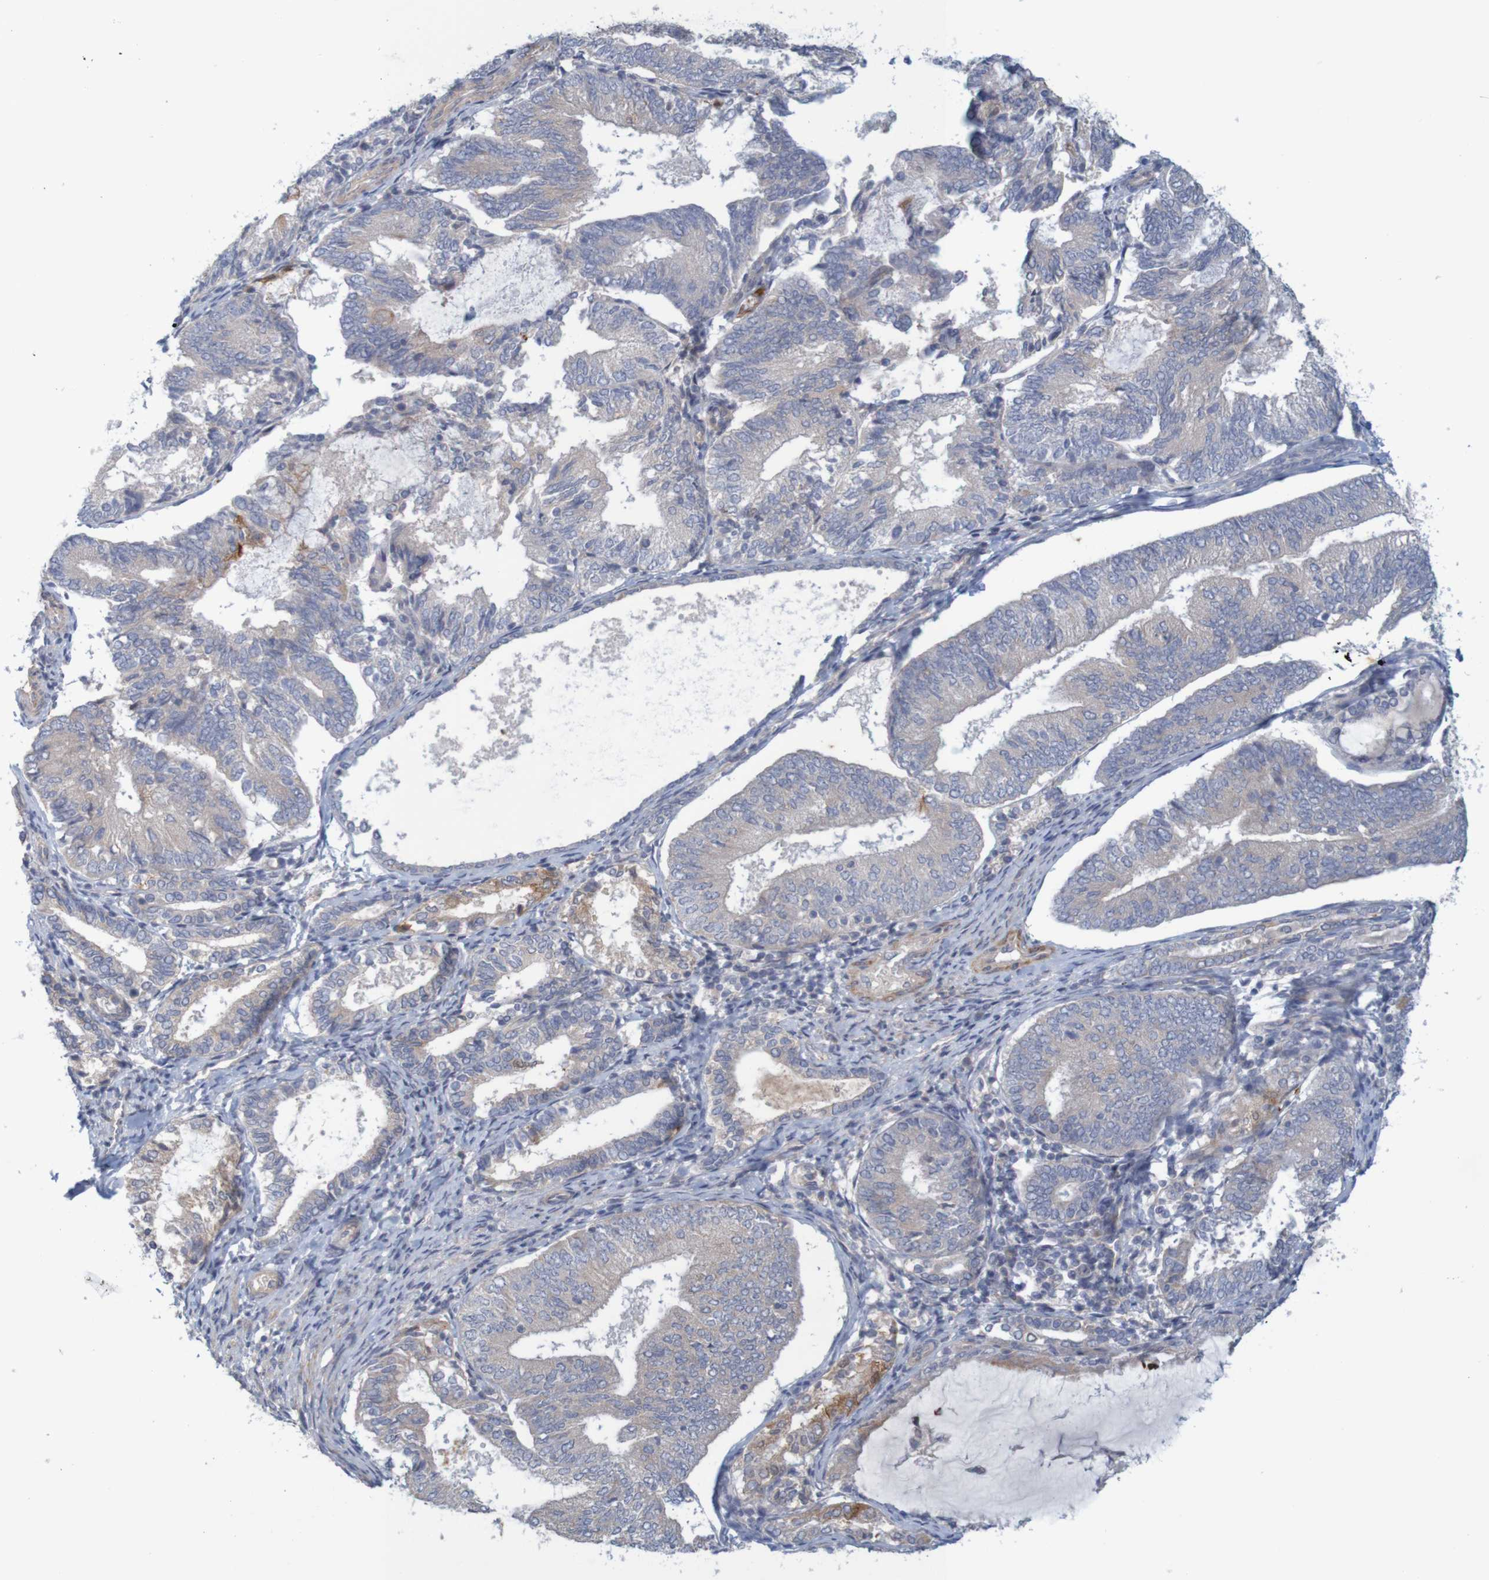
{"staining": {"intensity": "moderate", "quantity": "<25%", "location": "cytoplasmic/membranous"}, "tissue": "endometrial cancer", "cell_type": "Tumor cells", "image_type": "cancer", "snomed": [{"axis": "morphology", "description": "Adenocarcinoma, NOS"}, {"axis": "topography", "description": "Endometrium"}], "caption": "A brown stain shows moderate cytoplasmic/membranous positivity of a protein in endometrial cancer tumor cells.", "gene": "KRT23", "patient": {"sex": "female", "age": 81}}